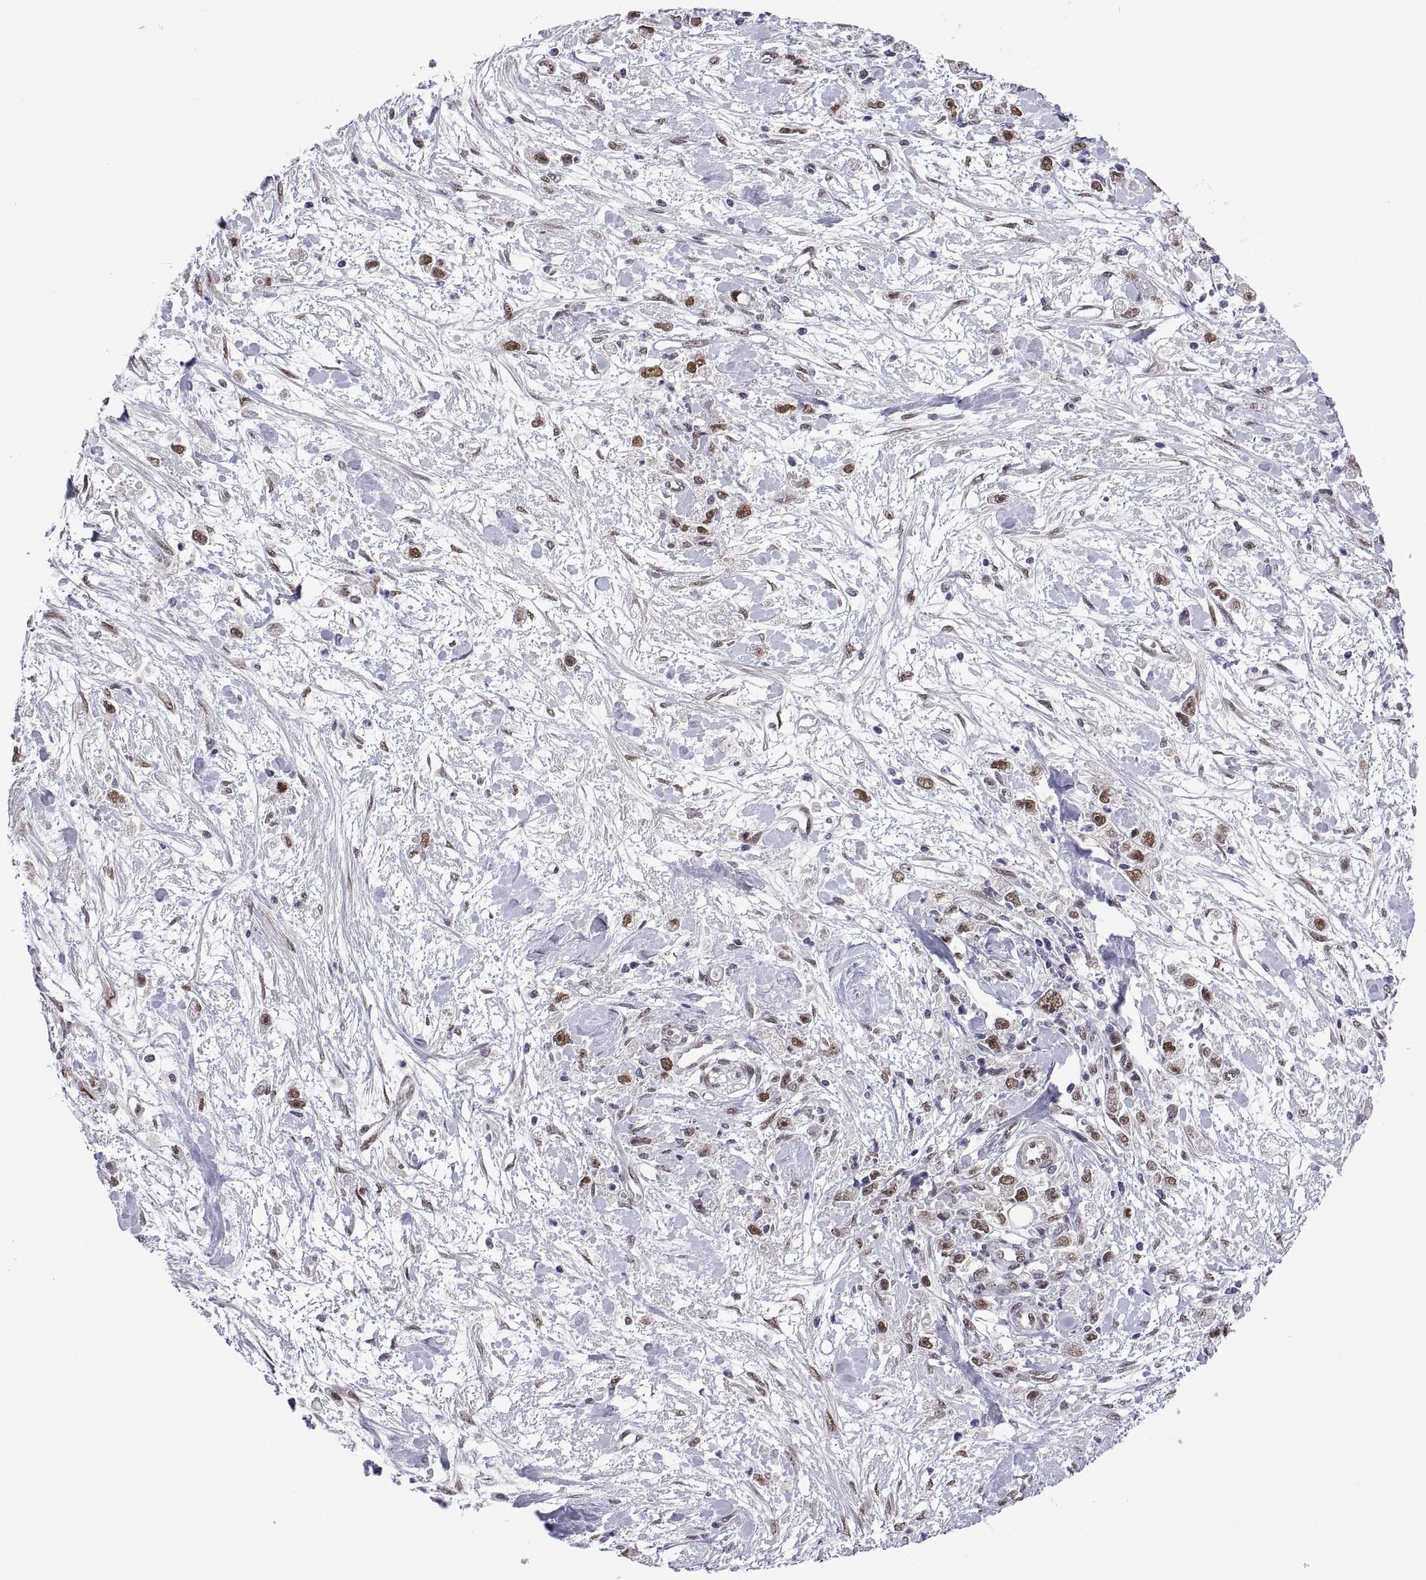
{"staining": {"intensity": "moderate", "quantity": "25%-75%", "location": "nuclear"}, "tissue": "stomach cancer", "cell_type": "Tumor cells", "image_type": "cancer", "snomed": [{"axis": "morphology", "description": "Adenocarcinoma, NOS"}, {"axis": "topography", "description": "Stomach"}], "caption": "Stomach adenocarcinoma was stained to show a protein in brown. There is medium levels of moderate nuclear expression in approximately 25%-75% of tumor cells. (IHC, brightfield microscopy, high magnification).", "gene": "NR4A1", "patient": {"sex": "female", "age": 59}}